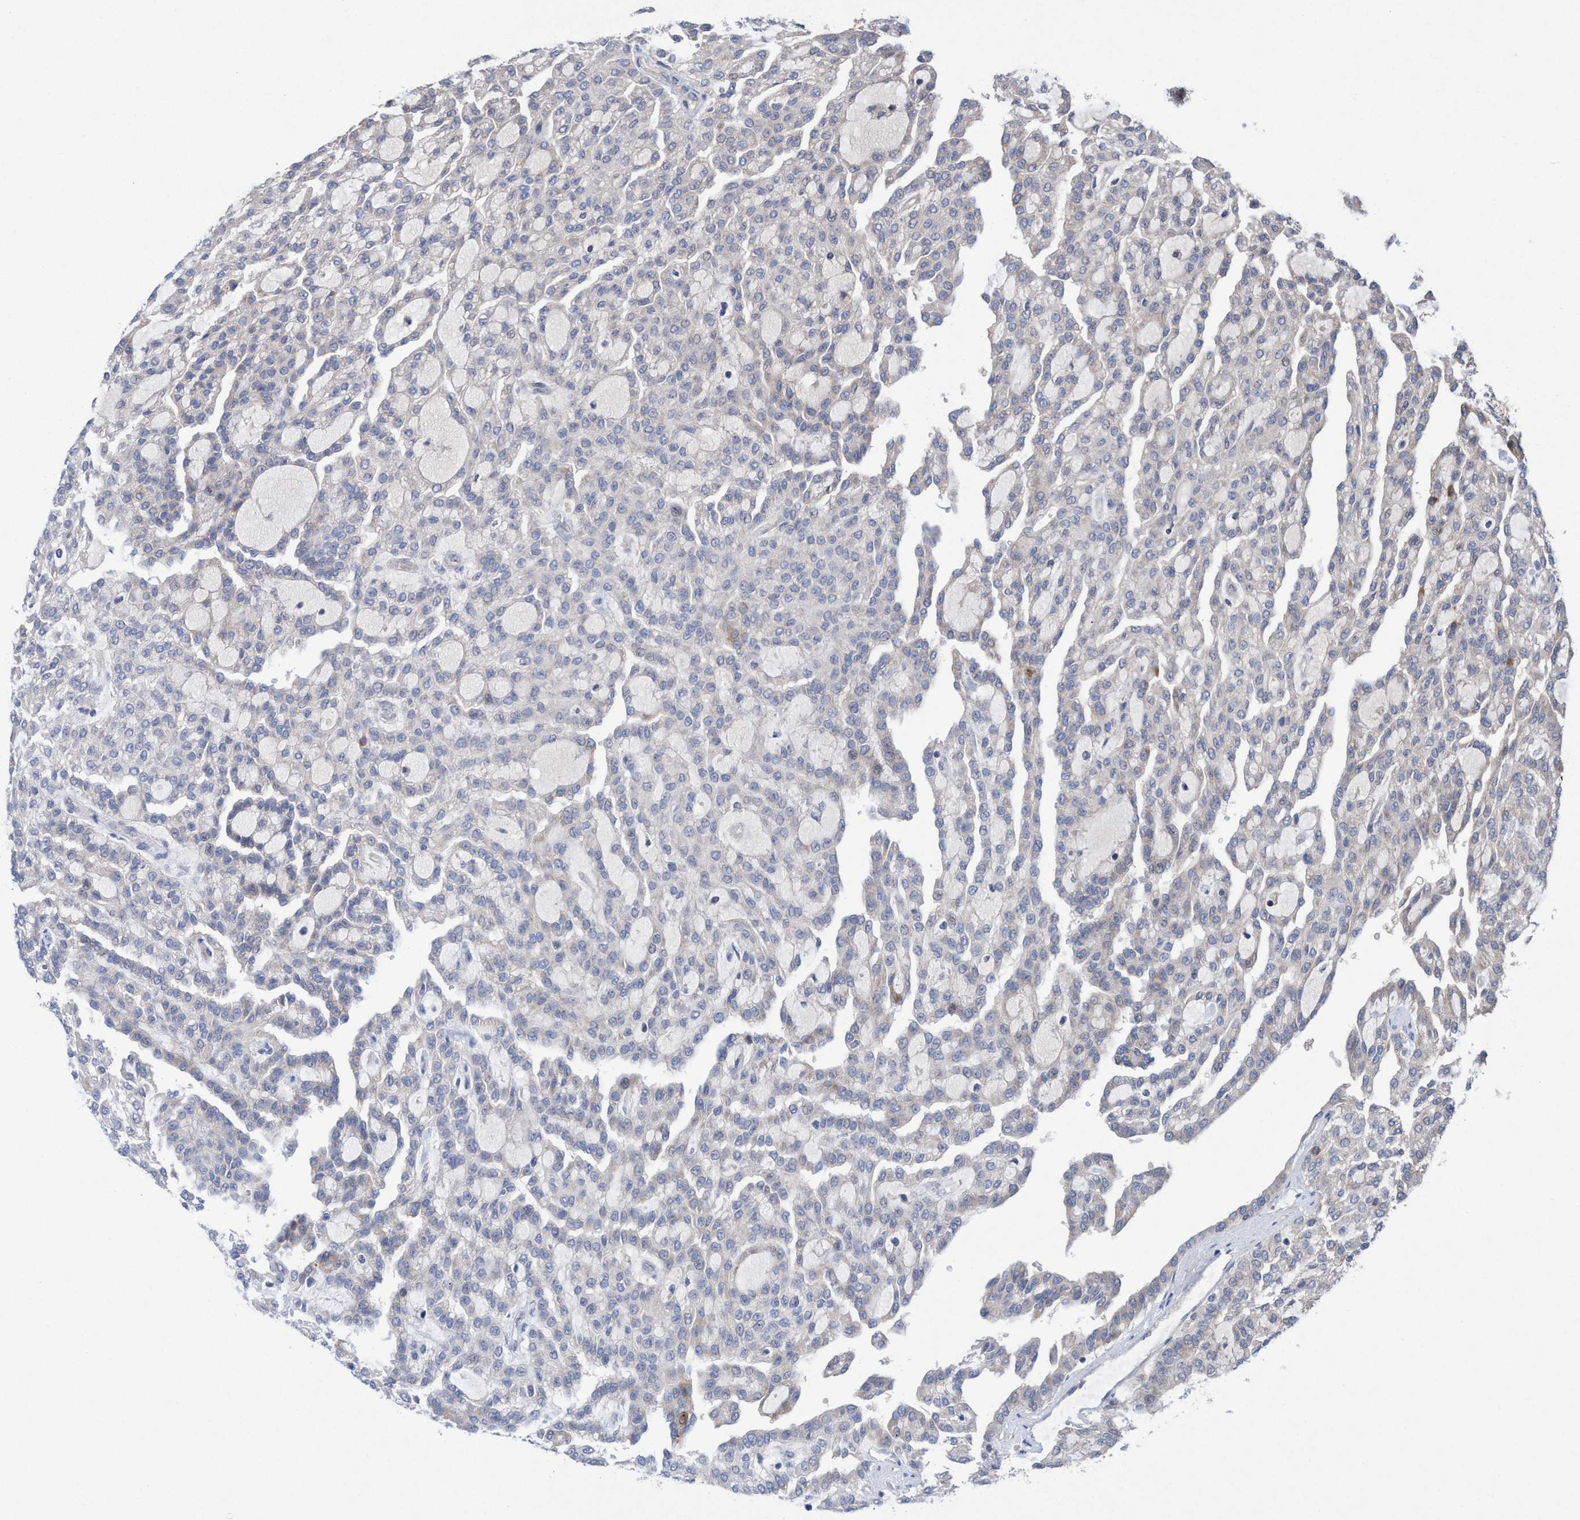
{"staining": {"intensity": "moderate", "quantity": "<25%", "location": "cytoplasmic/membranous"}, "tissue": "renal cancer", "cell_type": "Tumor cells", "image_type": "cancer", "snomed": [{"axis": "morphology", "description": "Adenocarcinoma, NOS"}, {"axis": "topography", "description": "Kidney"}], "caption": "IHC histopathology image of adenocarcinoma (renal) stained for a protein (brown), which reveals low levels of moderate cytoplasmic/membranous expression in about <25% of tumor cells.", "gene": "P2RY14", "patient": {"sex": "male", "age": 63}}